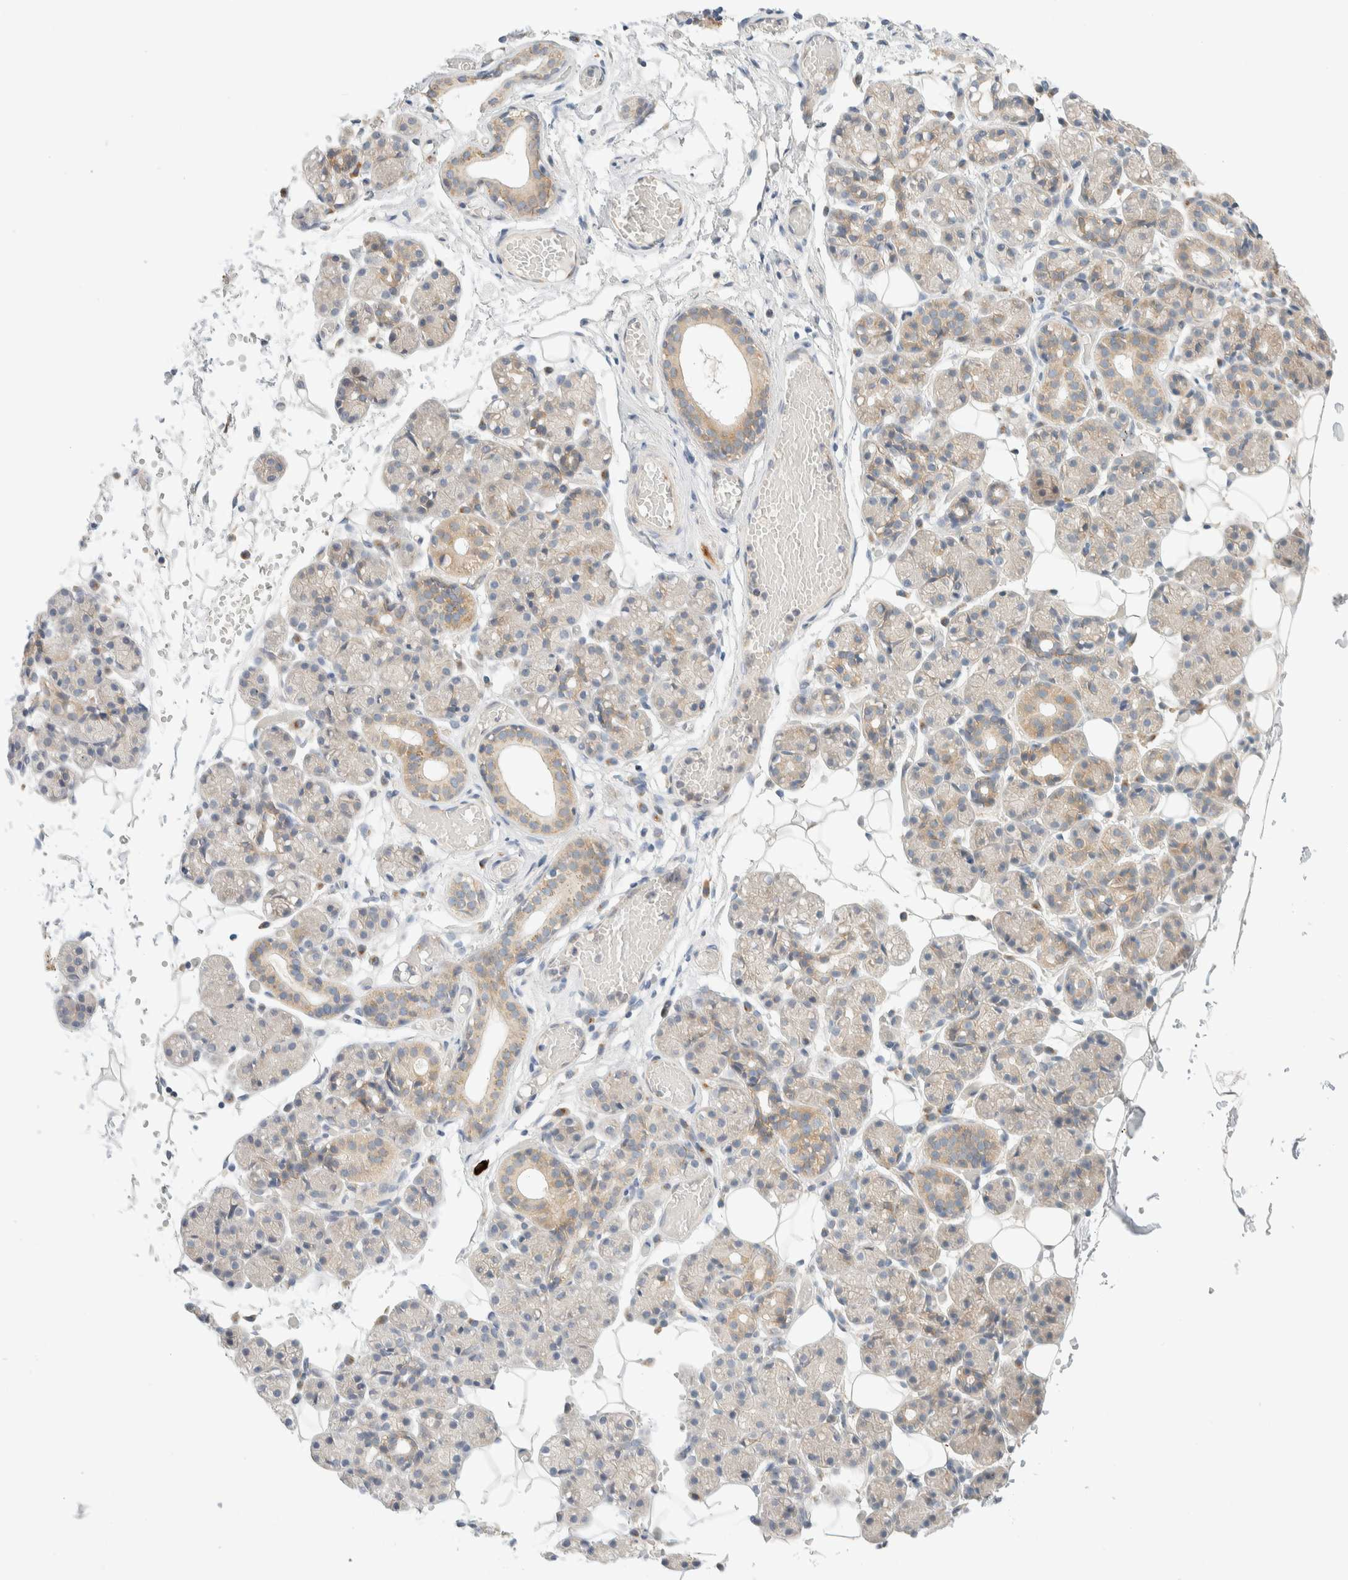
{"staining": {"intensity": "weak", "quantity": "<25%", "location": "cytoplasmic/membranous"}, "tissue": "salivary gland", "cell_type": "Glandular cells", "image_type": "normal", "snomed": [{"axis": "morphology", "description": "Normal tissue, NOS"}, {"axis": "topography", "description": "Salivary gland"}], "caption": "The immunohistochemistry (IHC) image has no significant expression in glandular cells of salivary gland.", "gene": "TMEM184B", "patient": {"sex": "male", "age": 63}}